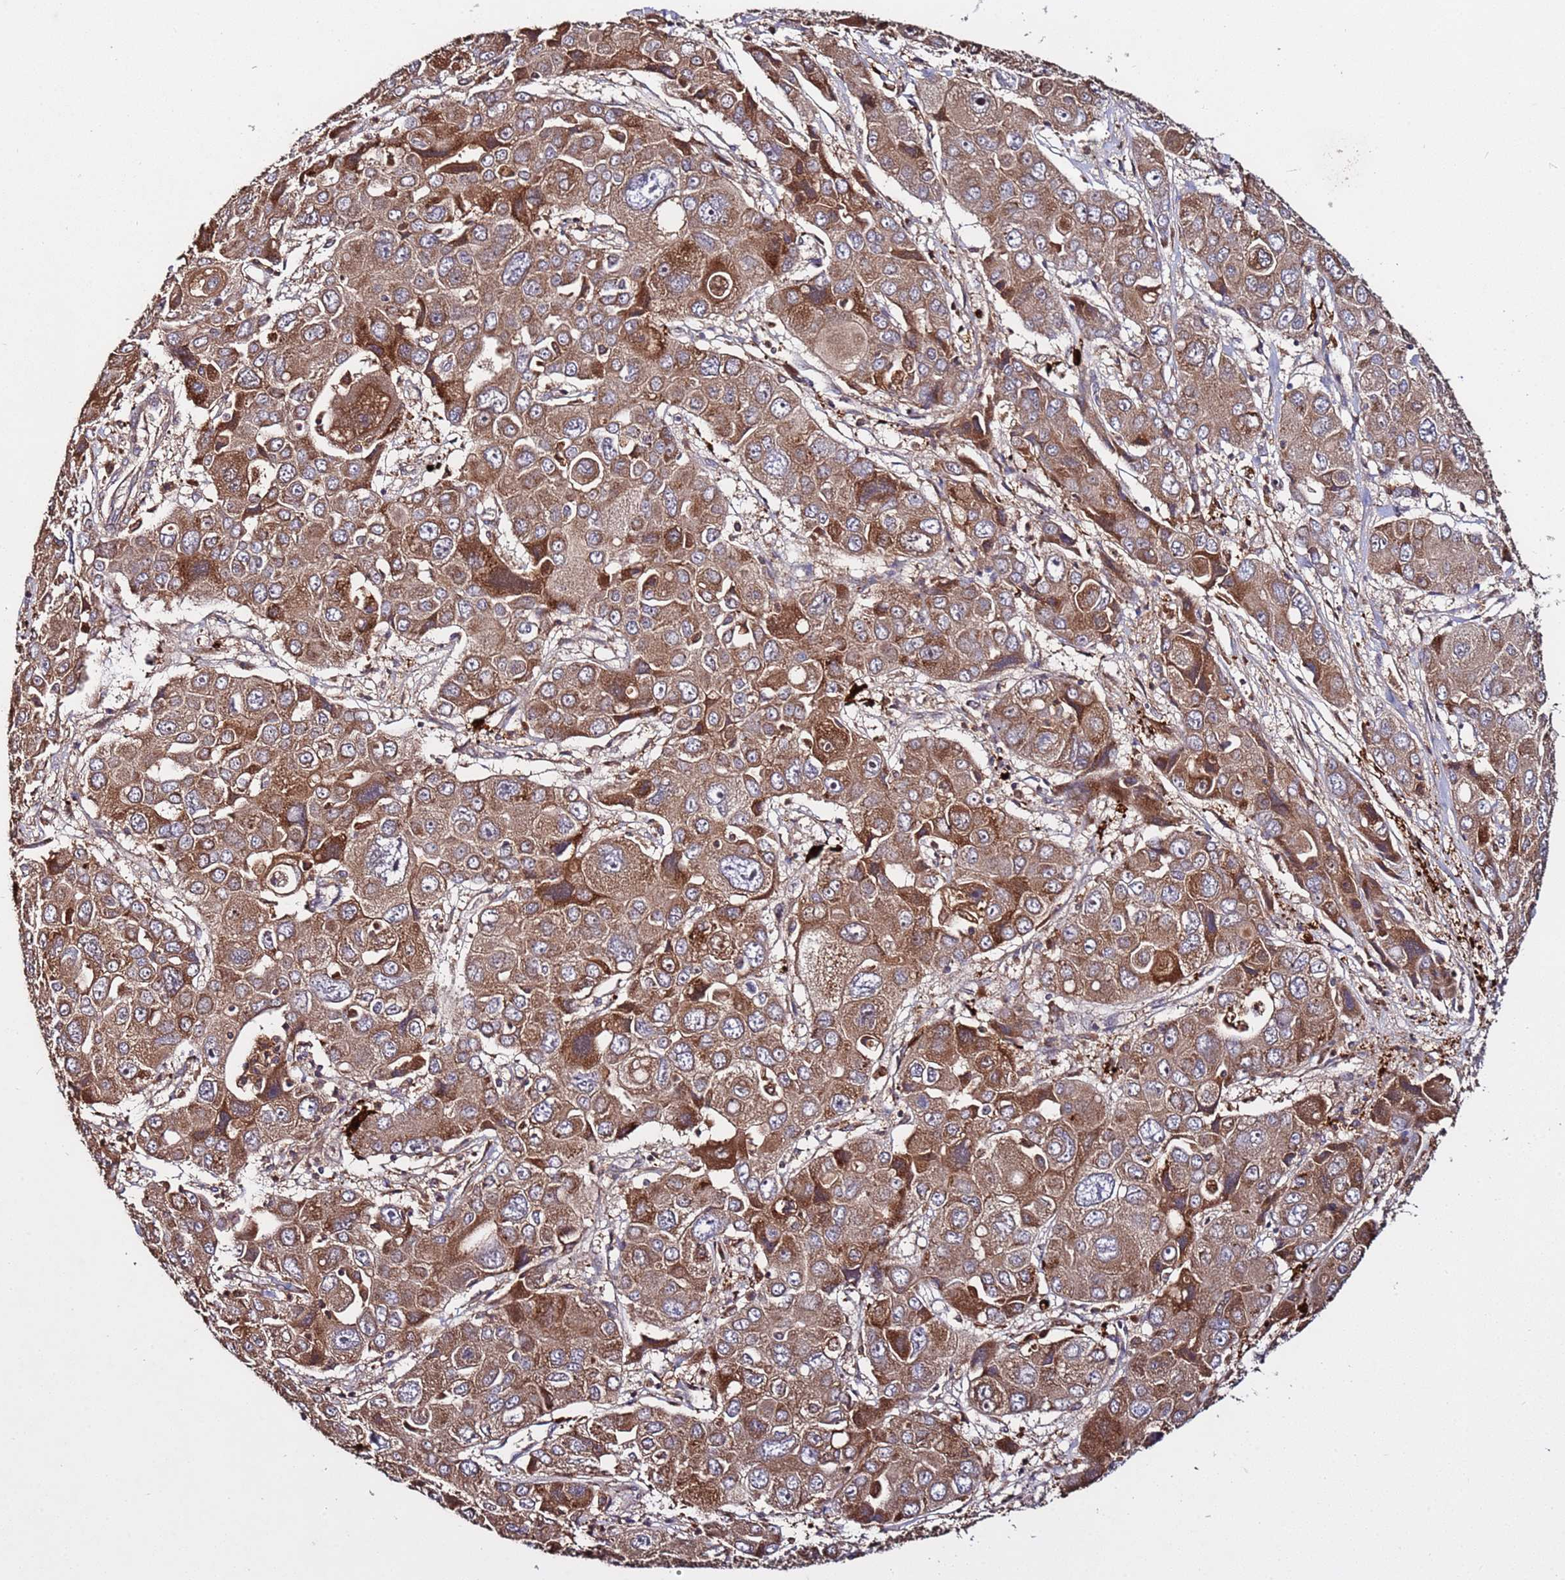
{"staining": {"intensity": "moderate", "quantity": ">75%", "location": "cytoplasmic/membranous"}, "tissue": "liver cancer", "cell_type": "Tumor cells", "image_type": "cancer", "snomed": [{"axis": "morphology", "description": "Cholangiocarcinoma"}, {"axis": "topography", "description": "Liver"}], "caption": "A high-resolution photomicrograph shows IHC staining of liver cancer (cholangiocarcinoma), which reveals moderate cytoplasmic/membranous expression in about >75% of tumor cells.", "gene": "RPS15A", "patient": {"sex": "male", "age": 67}}